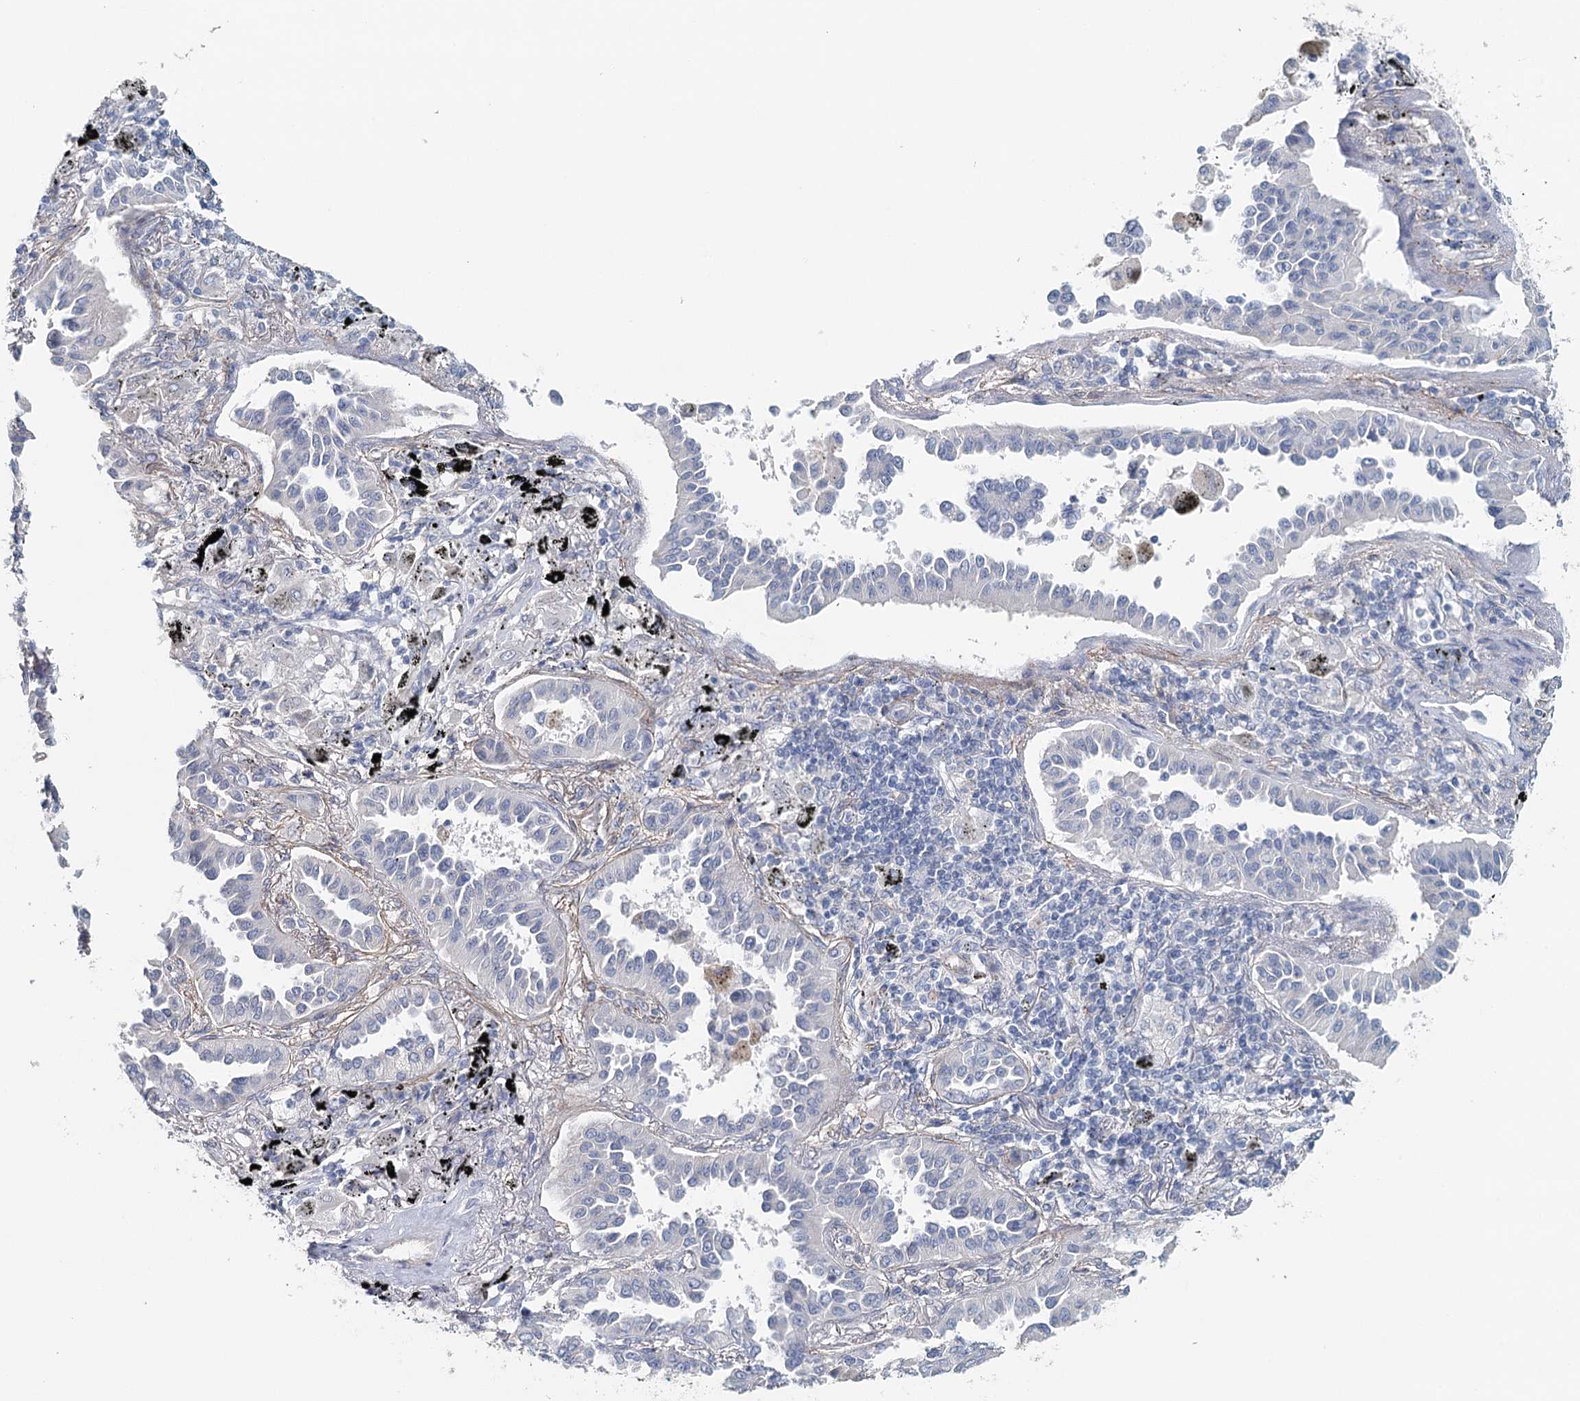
{"staining": {"intensity": "negative", "quantity": "none", "location": "none"}, "tissue": "lung cancer", "cell_type": "Tumor cells", "image_type": "cancer", "snomed": [{"axis": "morphology", "description": "Normal tissue, NOS"}, {"axis": "morphology", "description": "Adenocarcinoma, NOS"}, {"axis": "topography", "description": "Lung"}], "caption": "Tumor cells show no significant protein expression in lung adenocarcinoma. Brightfield microscopy of immunohistochemistry (IHC) stained with DAB (brown) and hematoxylin (blue), captured at high magnification.", "gene": "SYNPO", "patient": {"sex": "male", "age": 59}}